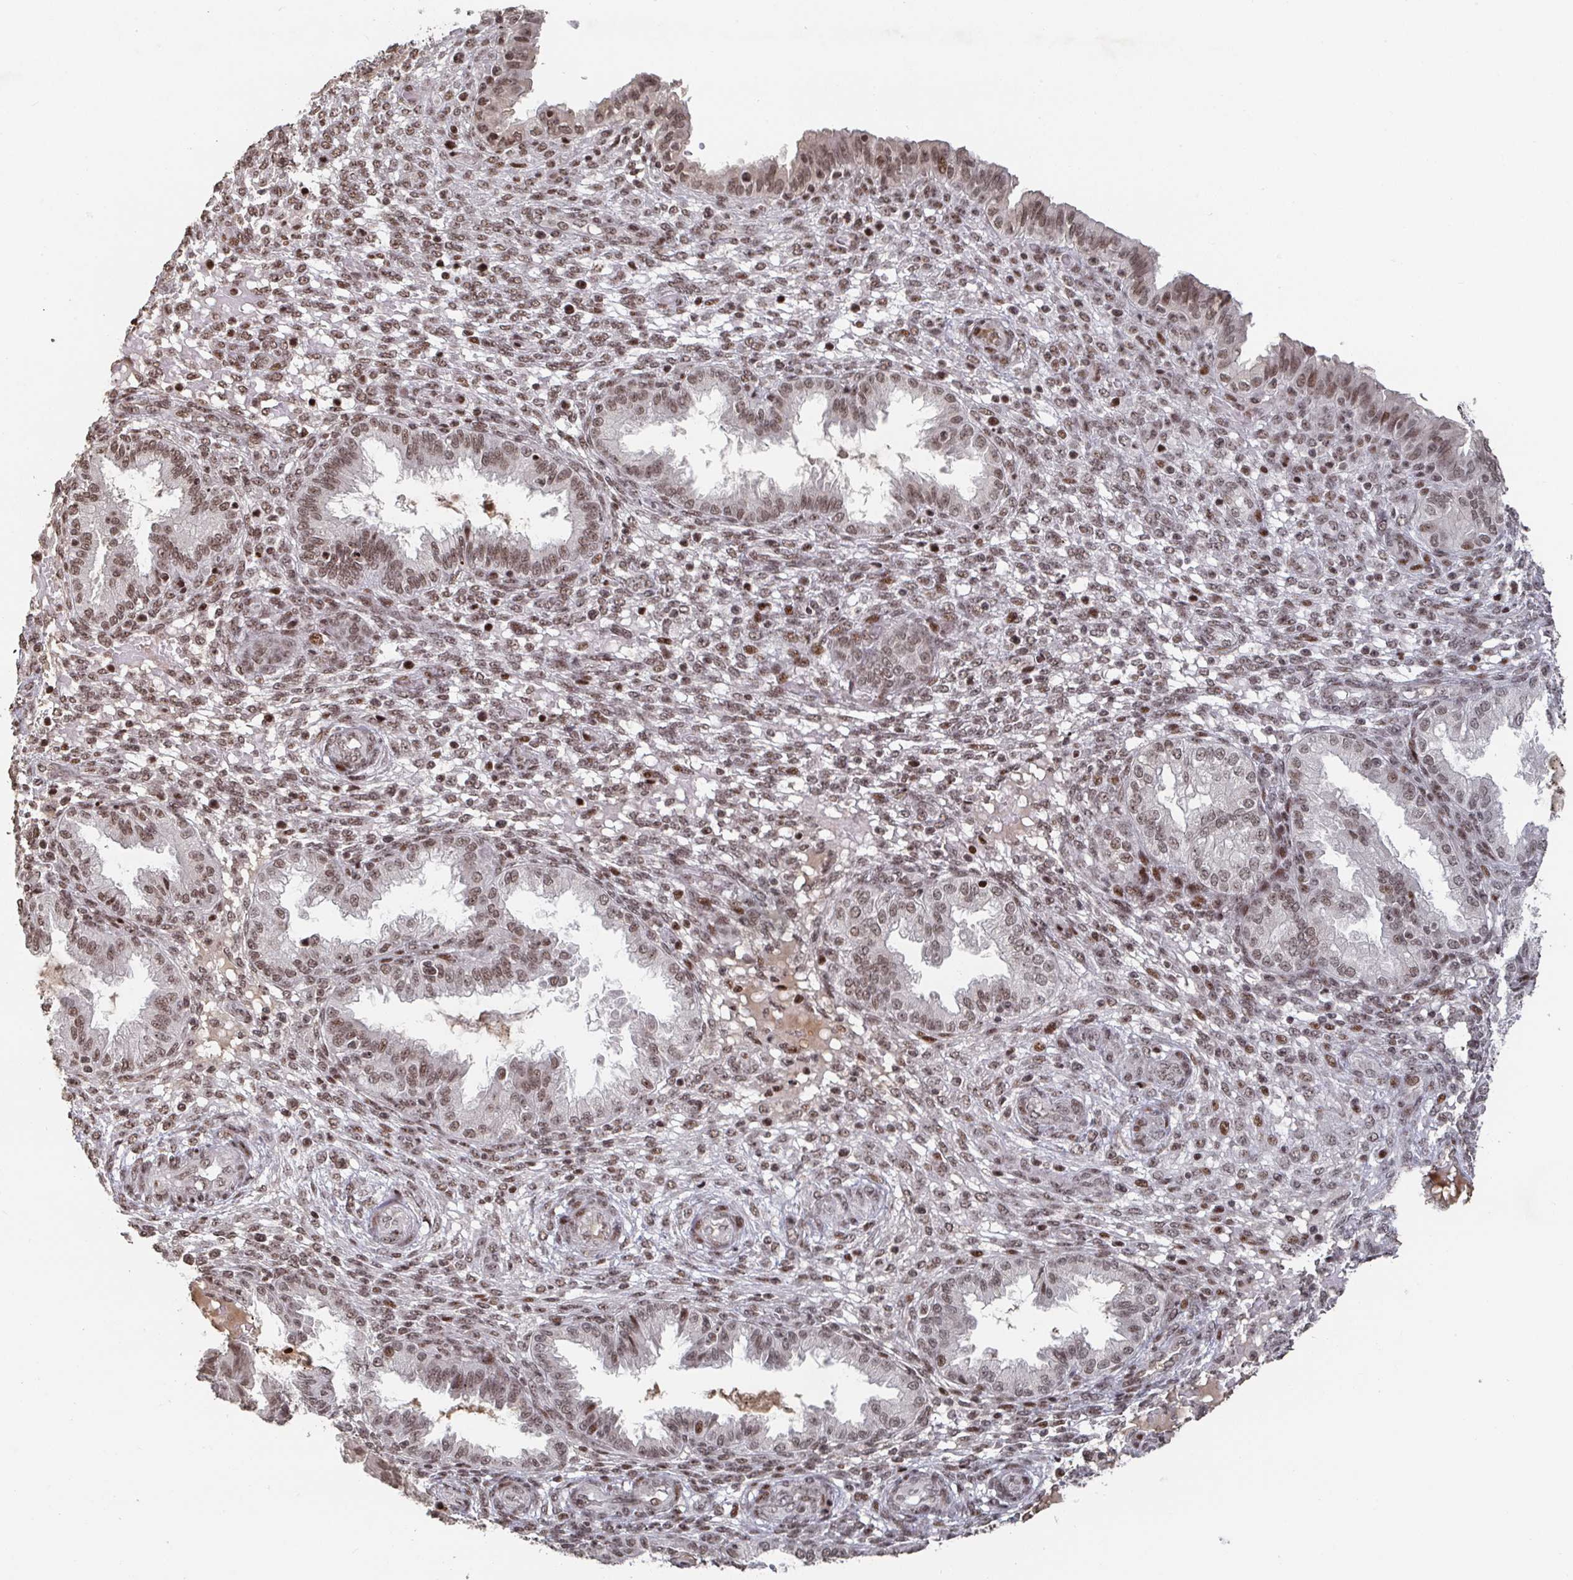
{"staining": {"intensity": "moderate", "quantity": "25%-75%", "location": "nuclear"}, "tissue": "endometrium", "cell_type": "Cells in endometrial stroma", "image_type": "normal", "snomed": [{"axis": "morphology", "description": "Normal tissue, NOS"}, {"axis": "topography", "description": "Endometrium"}], "caption": "Normal endometrium displays moderate nuclear expression in about 25%-75% of cells in endometrial stroma, visualized by immunohistochemistry. The protein of interest is shown in brown color, while the nuclei are stained blue.", "gene": "ZDHHC12", "patient": {"sex": "female", "age": 33}}